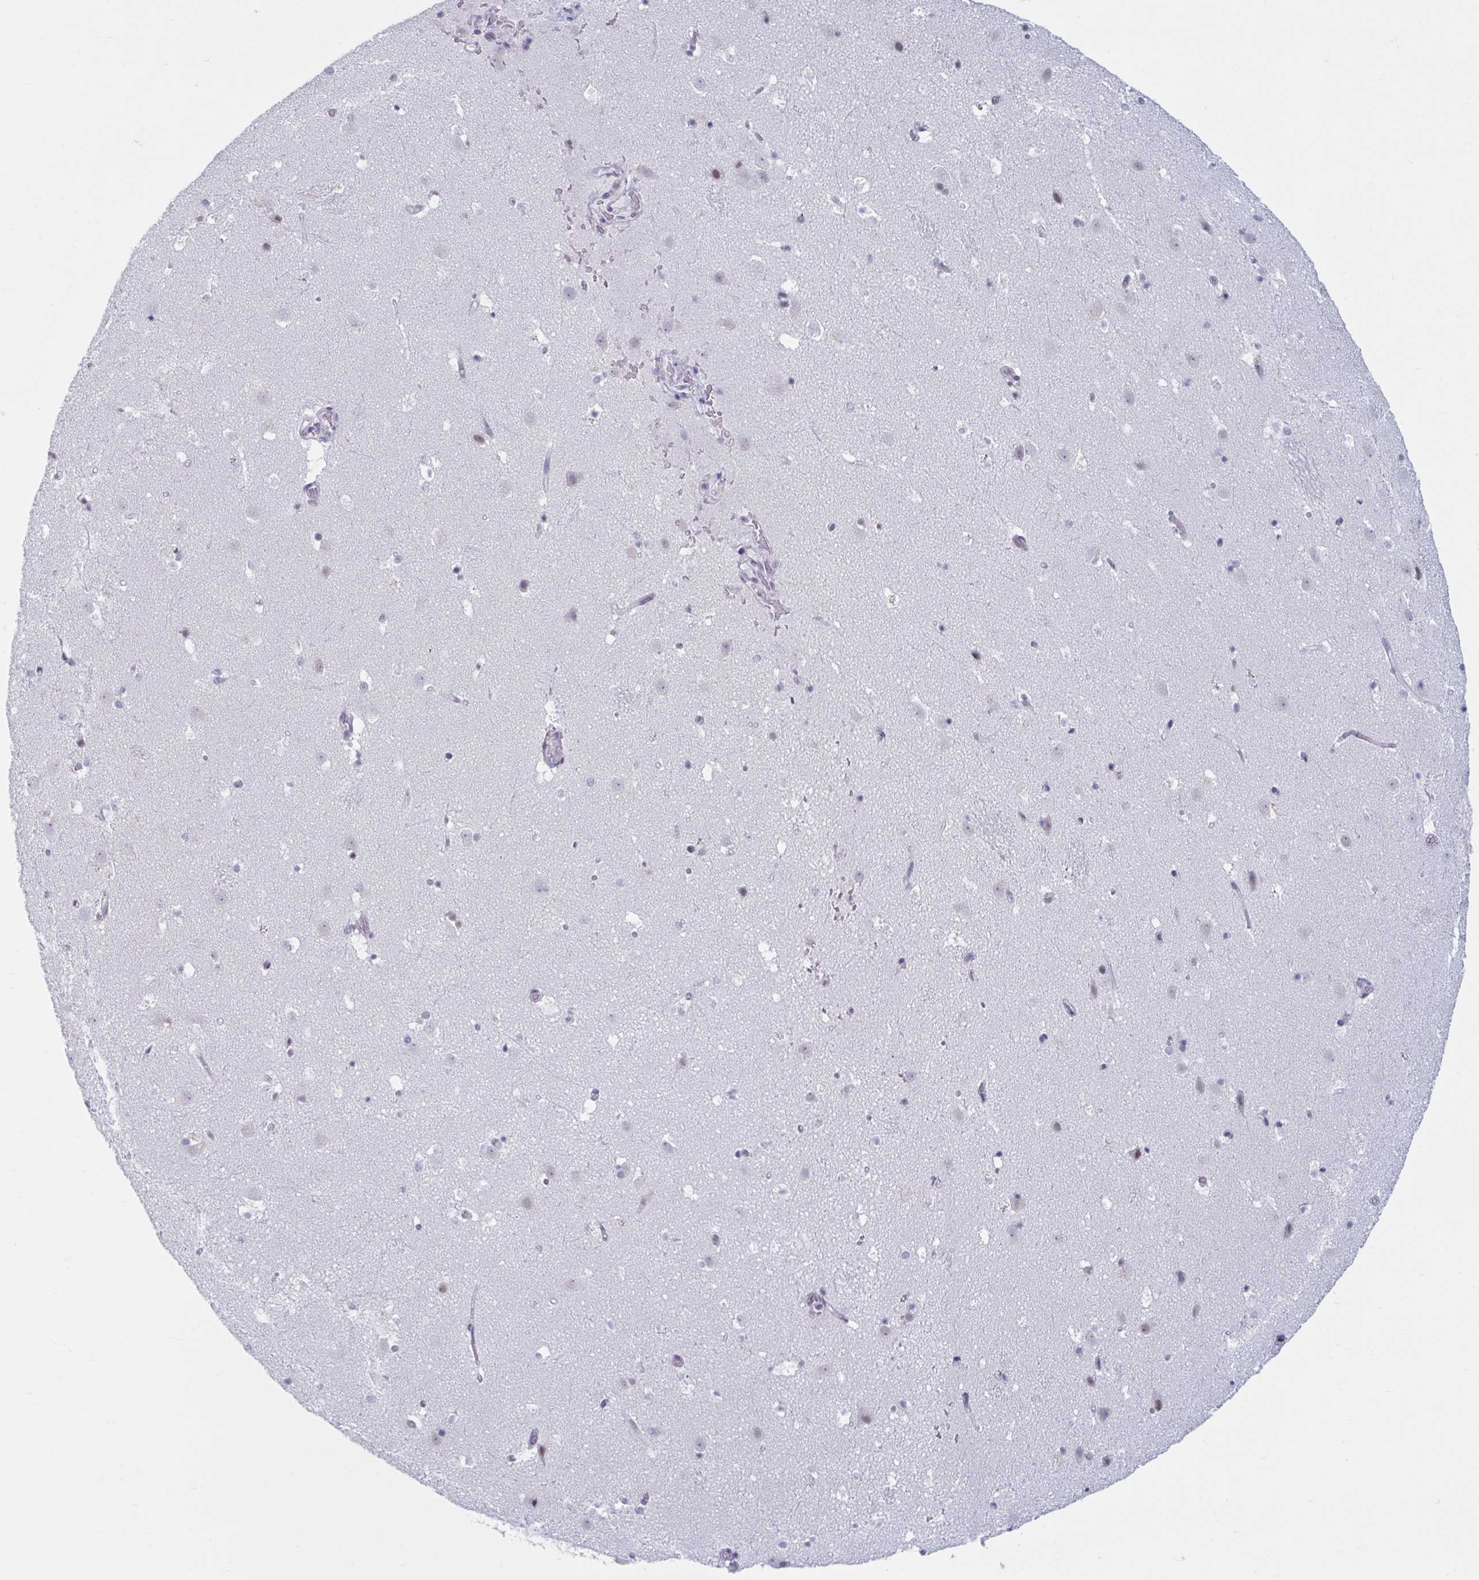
{"staining": {"intensity": "negative", "quantity": "none", "location": "none"}, "tissue": "caudate", "cell_type": "Glial cells", "image_type": "normal", "snomed": [{"axis": "morphology", "description": "Normal tissue, NOS"}, {"axis": "topography", "description": "Lateral ventricle wall"}], "caption": "Protein analysis of benign caudate reveals no significant staining in glial cells.", "gene": "MSMB", "patient": {"sex": "male", "age": 37}}